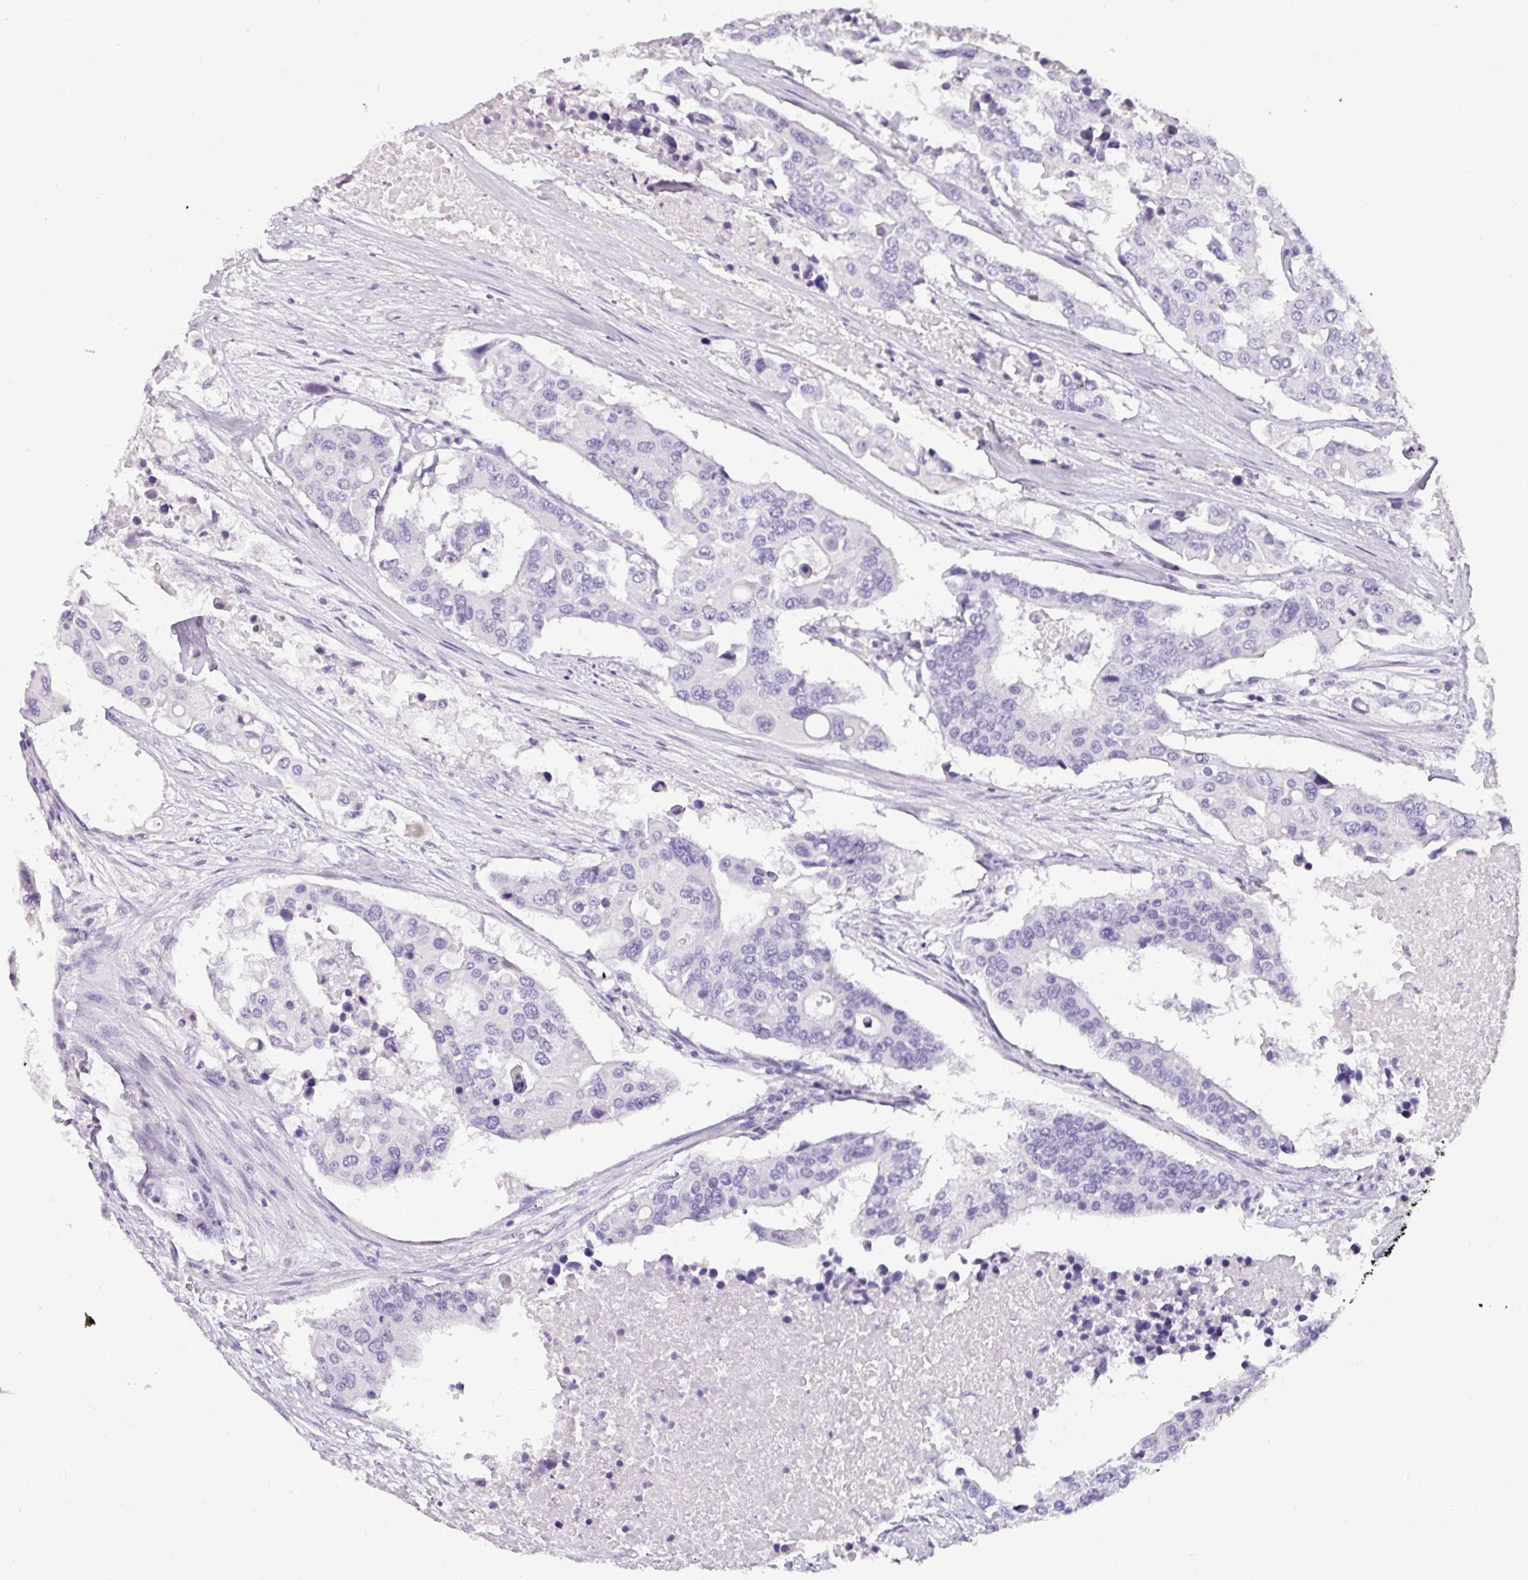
{"staining": {"intensity": "negative", "quantity": "none", "location": "none"}, "tissue": "colorectal cancer", "cell_type": "Tumor cells", "image_type": "cancer", "snomed": [{"axis": "morphology", "description": "Adenocarcinoma, NOS"}, {"axis": "topography", "description": "Colon"}], "caption": "Tumor cells show no significant protein positivity in adenocarcinoma (colorectal).", "gene": "NAPSA", "patient": {"sex": "male", "age": 77}}